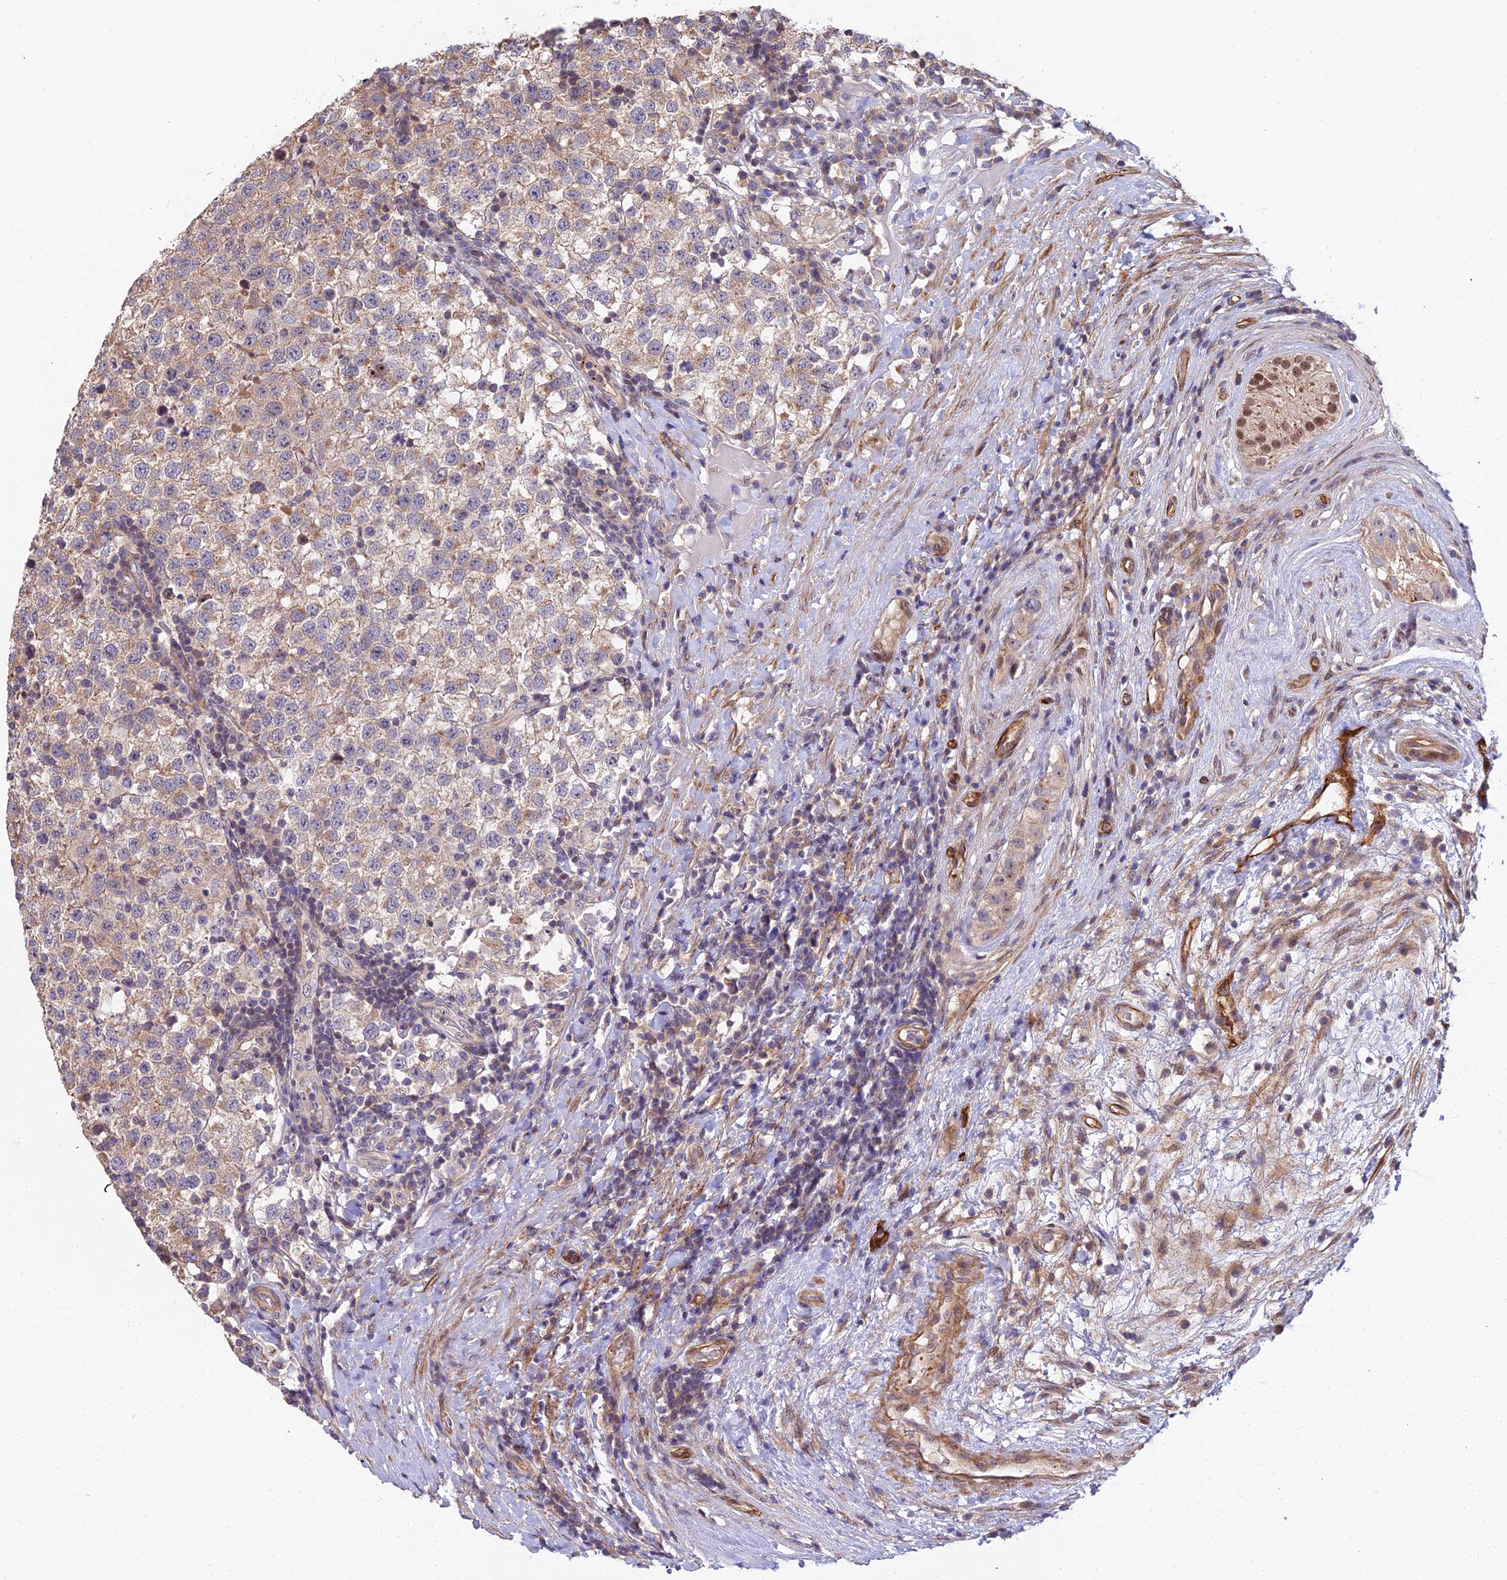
{"staining": {"intensity": "moderate", "quantity": "25%-75%", "location": "cytoplasmic/membranous"}, "tissue": "testis cancer", "cell_type": "Tumor cells", "image_type": "cancer", "snomed": [{"axis": "morphology", "description": "Seminoma, NOS"}, {"axis": "topography", "description": "Testis"}], "caption": "Immunohistochemistry (IHC) (DAB) staining of testis cancer (seminoma) displays moderate cytoplasmic/membranous protein staining in approximately 25%-75% of tumor cells.", "gene": "TCEA3", "patient": {"sex": "male", "age": 34}}